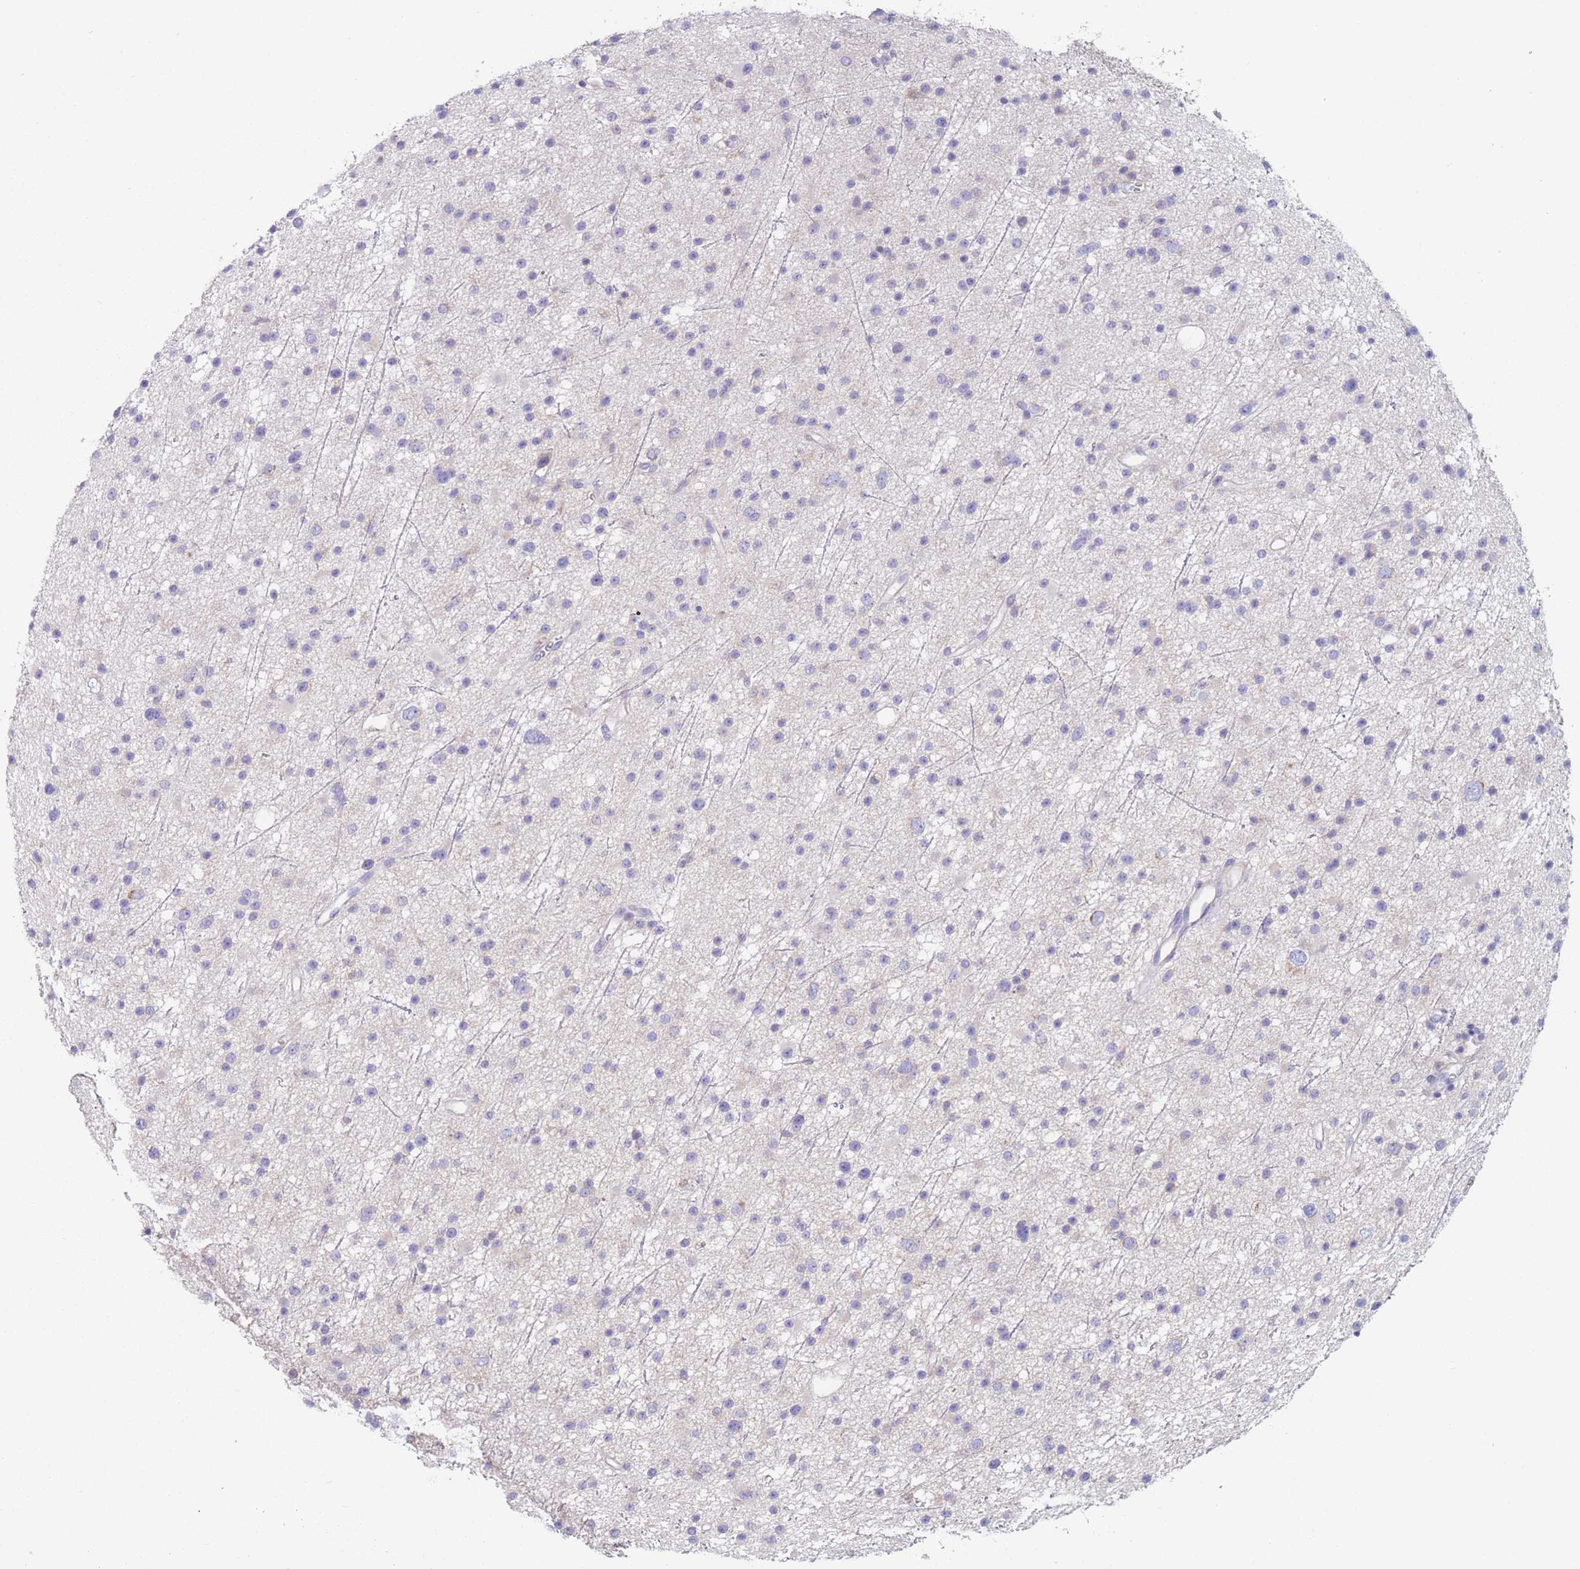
{"staining": {"intensity": "negative", "quantity": "none", "location": "none"}, "tissue": "glioma", "cell_type": "Tumor cells", "image_type": "cancer", "snomed": [{"axis": "morphology", "description": "Glioma, malignant, Low grade"}, {"axis": "topography", "description": "Cerebral cortex"}], "caption": "IHC of human malignant glioma (low-grade) displays no staining in tumor cells. (DAB immunohistochemistry, high magnification).", "gene": "ADH1A", "patient": {"sex": "female", "age": 39}}